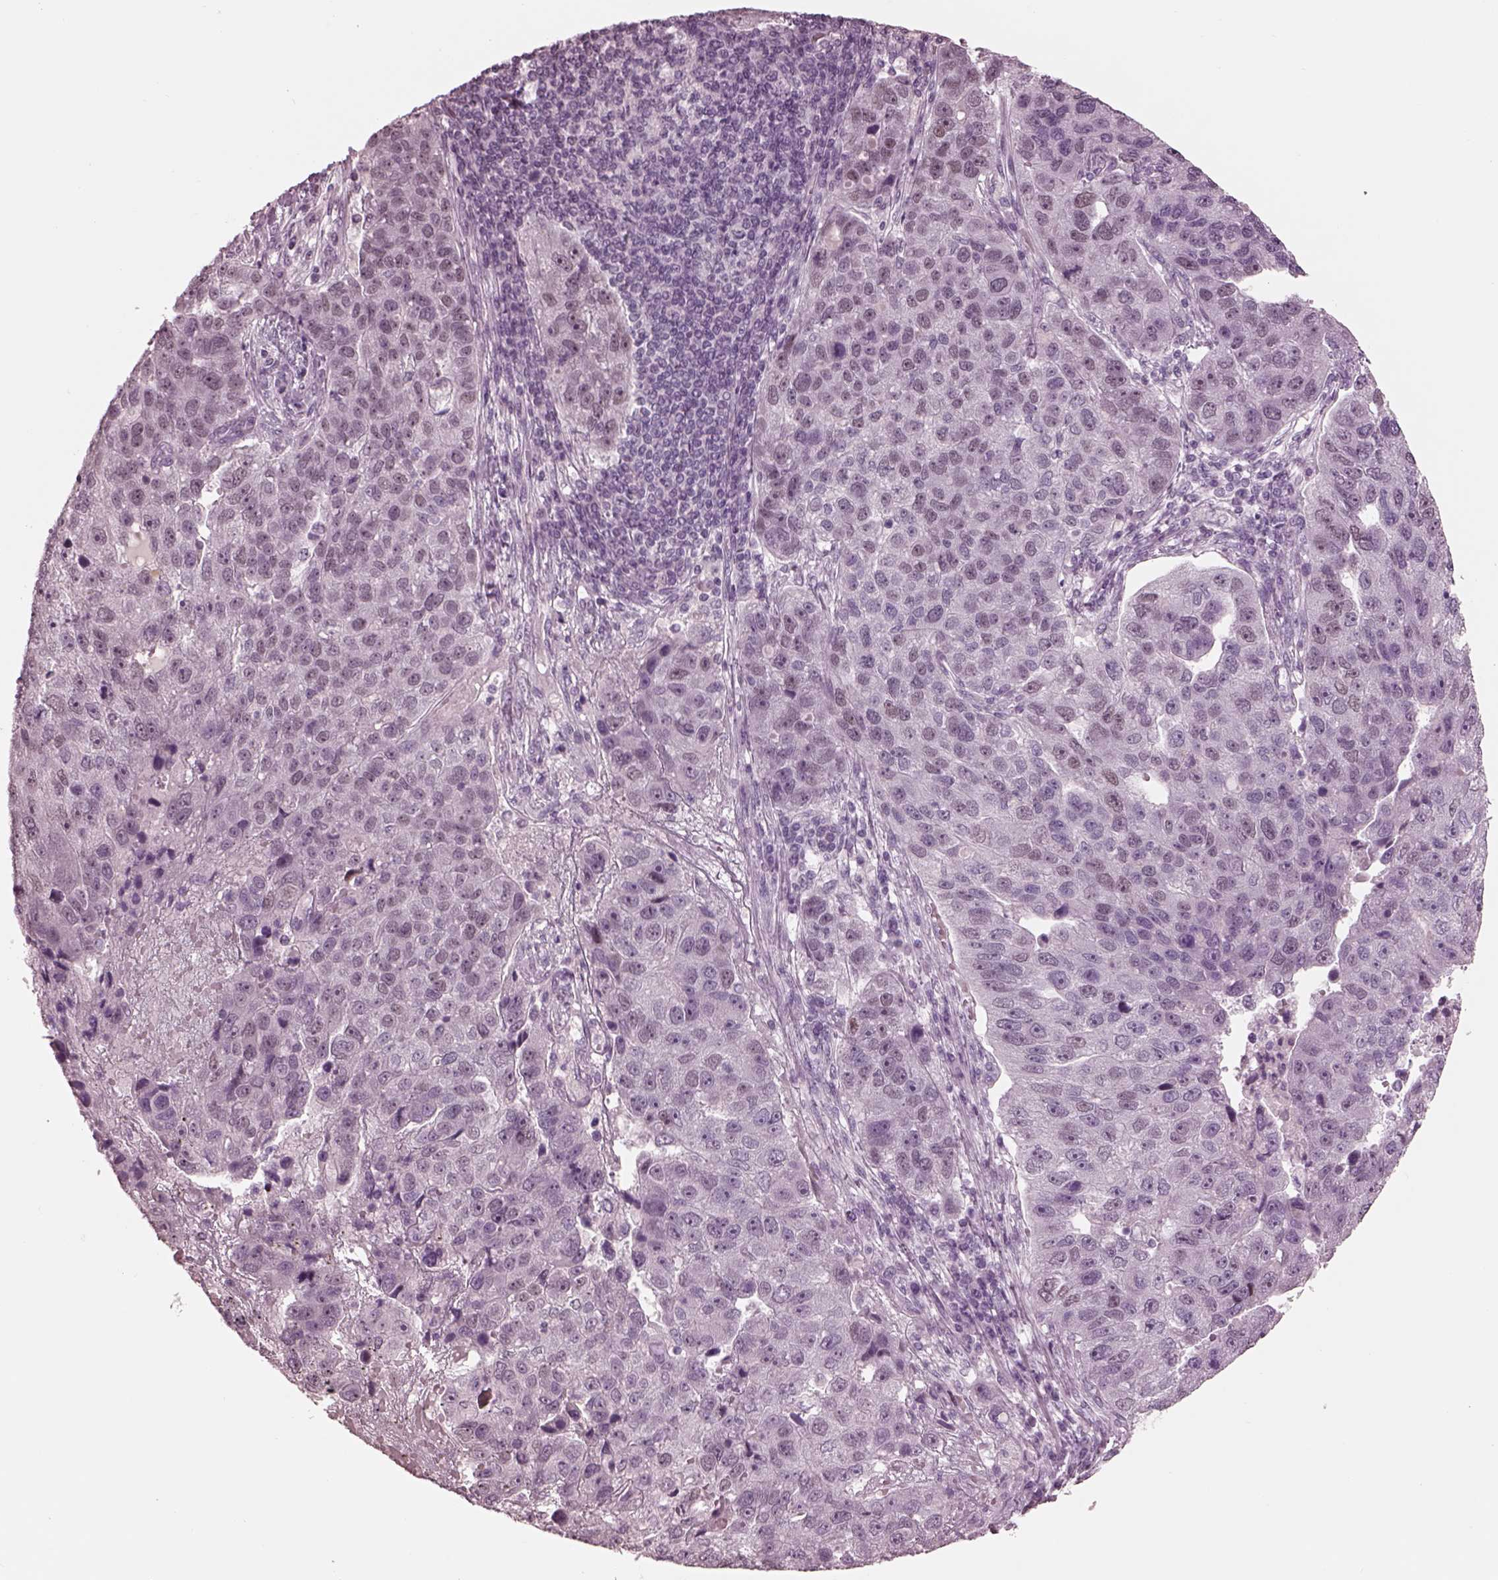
{"staining": {"intensity": "negative", "quantity": "none", "location": "none"}, "tissue": "pancreatic cancer", "cell_type": "Tumor cells", "image_type": "cancer", "snomed": [{"axis": "morphology", "description": "Adenocarcinoma, NOS"}, {"axis": "topography", "description": "Pancreas"}], "caption": "The image reveals no significant staining in tumor cells of pancreatic cancer.", "gene": "GARIN4", "patient": {"sex": "female", "age": 61}}